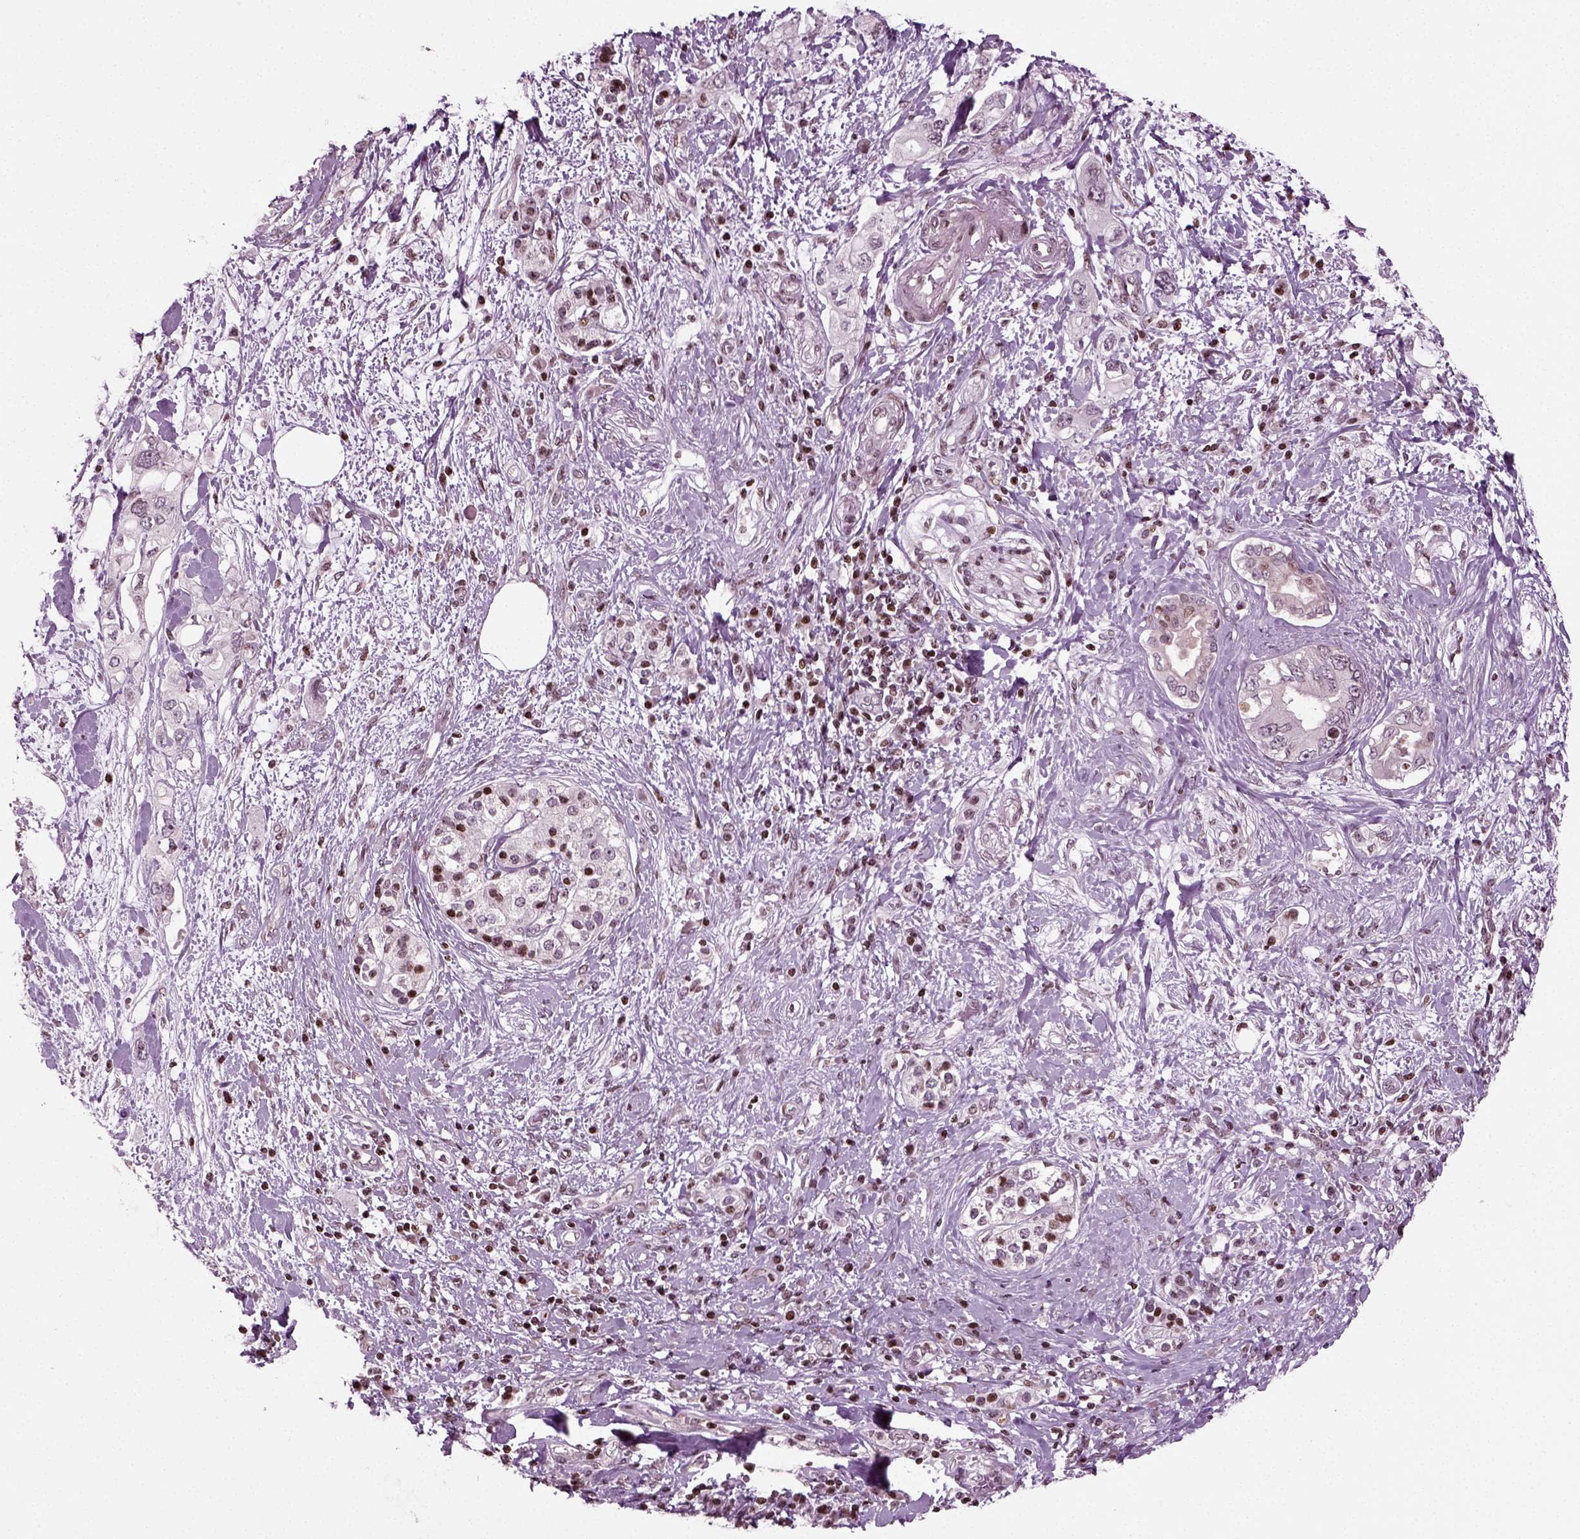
{"staining": {"intensity": "negative", "quantity": "none", "location": "none"}, "tissue": "pancreatic cancer", "cell_type": "Tumor cells", "image_type": "cancer", "snomed": [{"axis": "morphology", "description": "Adenocarcinoma, NOS"}, {"axis": "topography", "description": "Pancreas"}], "caption": "Pancreatic adenocarcinoma was stained to show a protein in brown. There is no significant positivity in tumor cells.", "gene": "HEYL", "patient": {"sex": "female", "age": 56}}